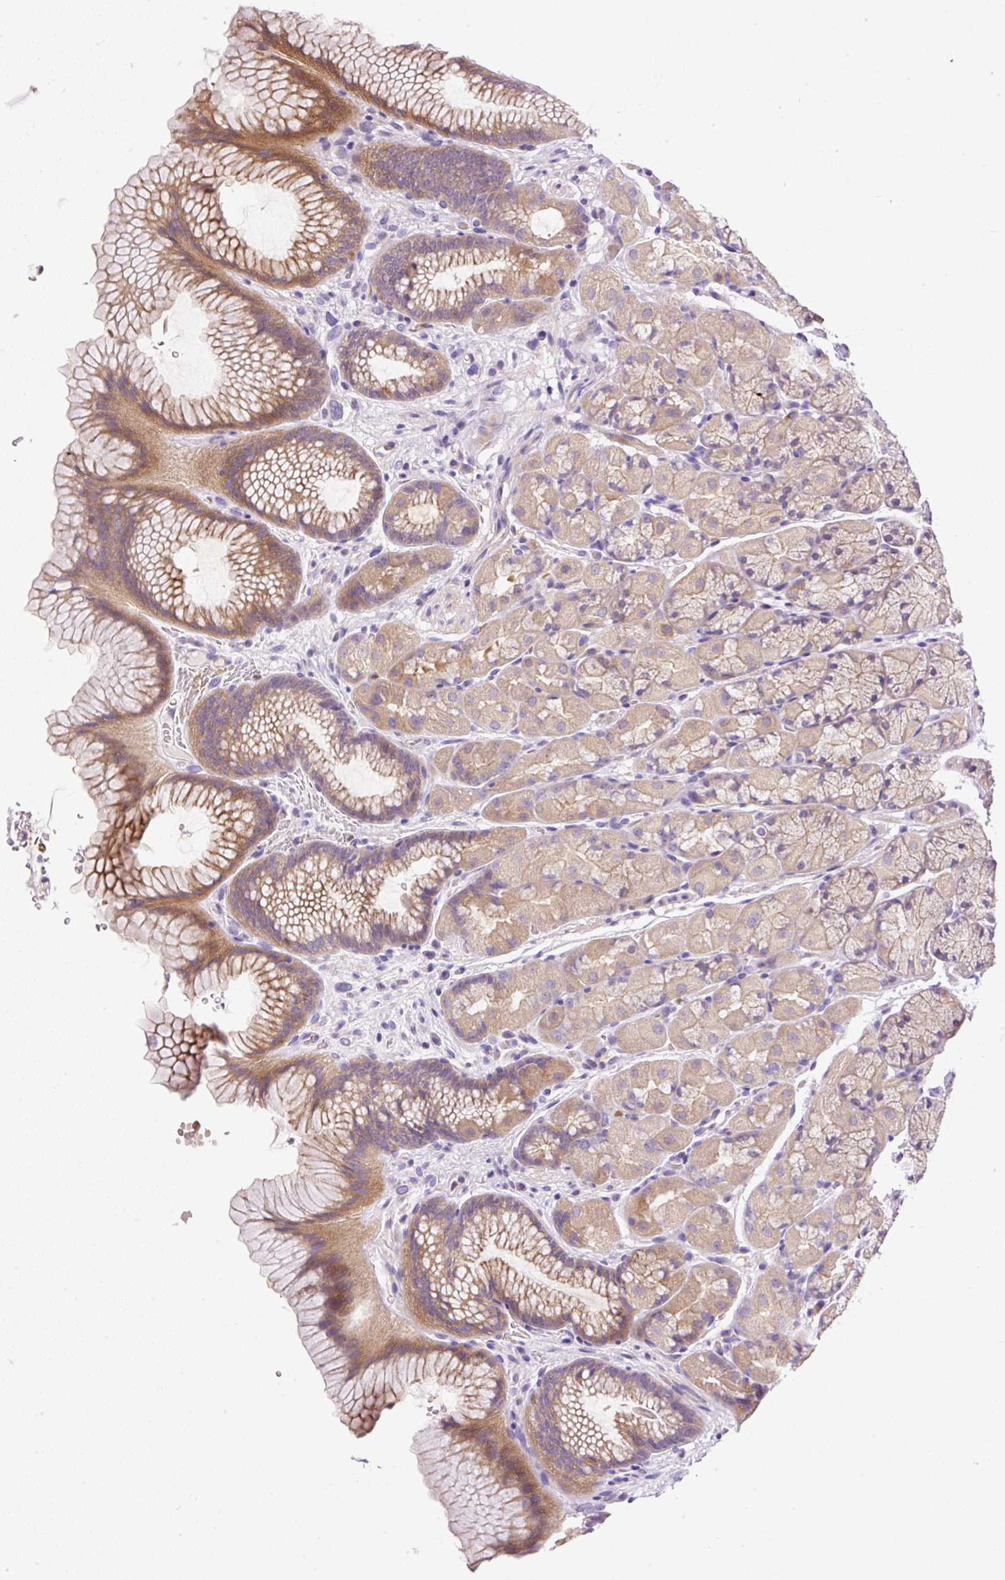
{"staining": {"intensity": "moderate", "quantity": ">75%", "location": "cytoplasmic/membranous"}, "tissue": "stomach", "cell_type": "Glandular cells", "image_type": "normal", "snomed": [{"axis": "morphology", "description": "Normal tissue, NOS"}, {"axis": "topography", "description": "Stomach"}], "caption": "Immunohistochemistry of unremarkable human stomach displays medium levels of moderate cytoplasmic/membranous expression in approximately >75% of glandular cells. The staining is performed using DAB (3,3'-diaminobenzidine) brown chromogen to label protein expression. The nuclei are counter-stained blue using hematoxylin.", "gene": "LHFPL5", "patient": {"sex": "male", "age": 63}}